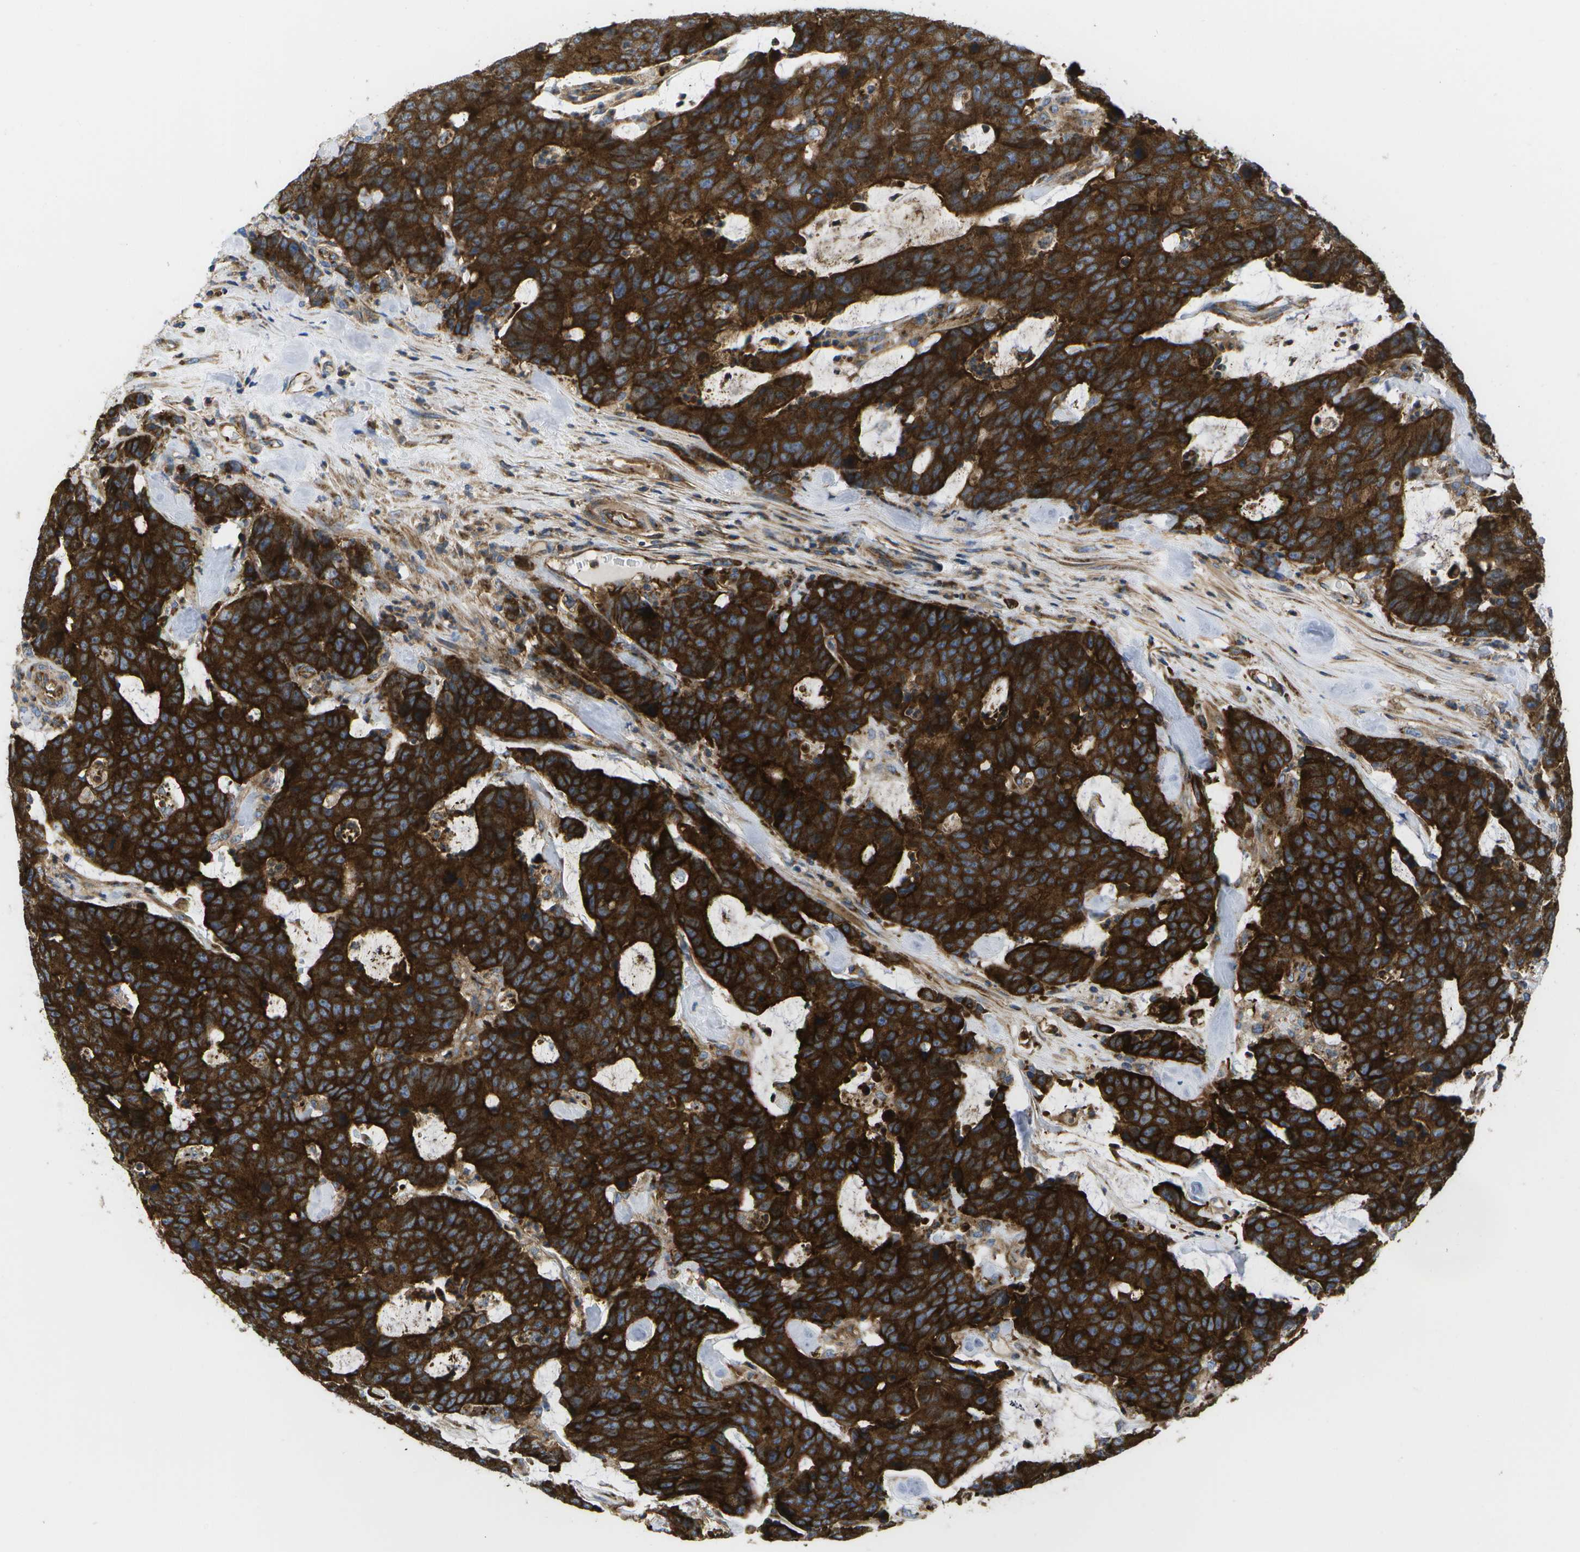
{"staining": {"intensity": "strong", "quantity": ">75%", "location": "cytoplasmic/membranous"}, "tissue": "colorectal cancer", "cell_type": "Tumor cells", "image_type": "cancer", "snomed": [{"axis": "morphology", "description": "Adenocarcinoma, NOS"}, {"axis": "topography", "description": "Colon"}], "caption": "Brown immunohistochemical staining in human adenocarcinoma (colorectal) displays strong cytoplasmic/membranous positivity in approximately >75% of tumor cells. (brown staining indicates protein expression, while blue staining denotes nuclei).", "gene": "BST2", "patient": {"sex": "female", "age": 86}}